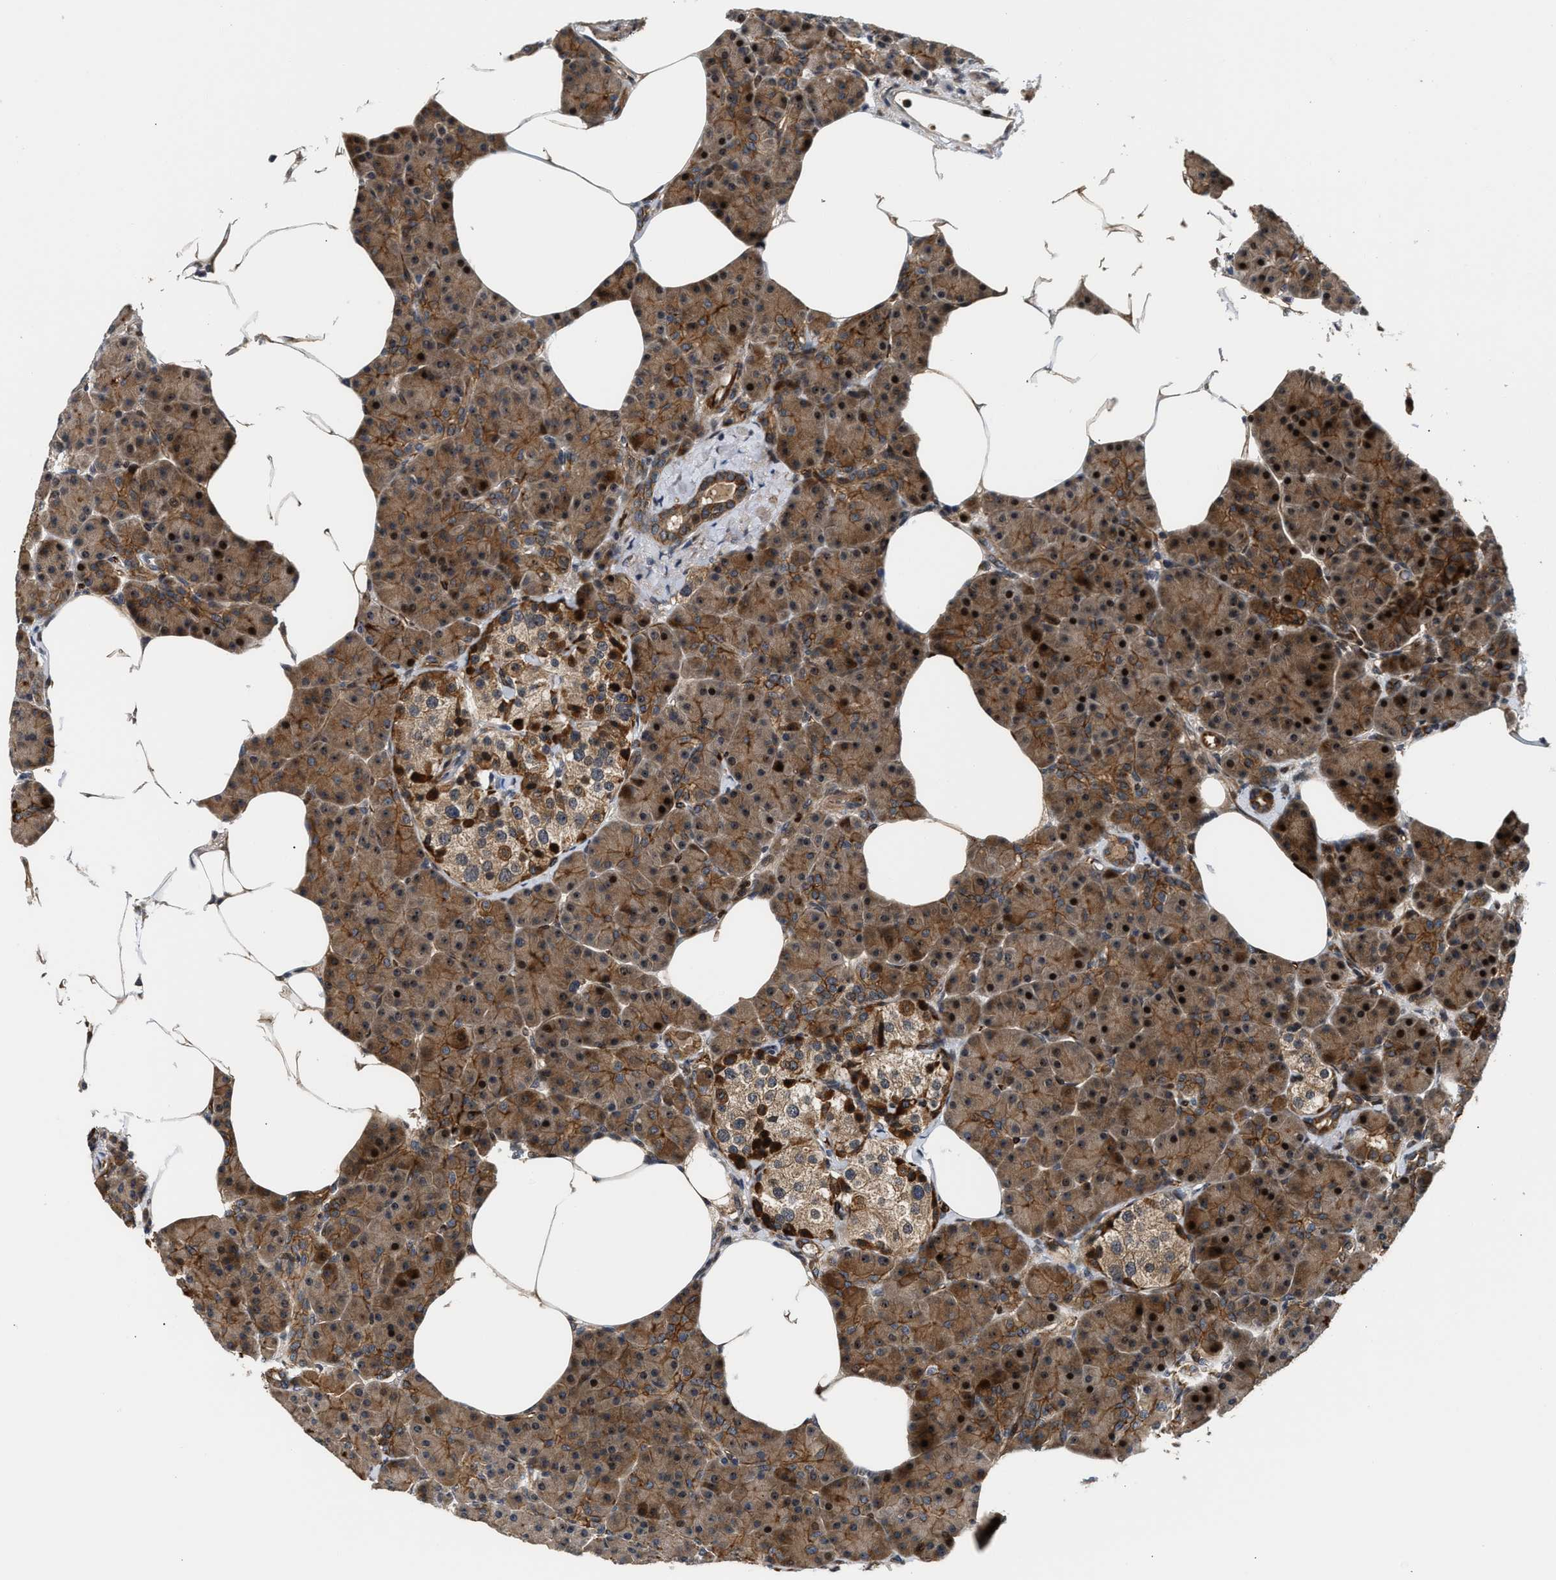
{"staining": {"intensity": "strong", "quantity": ">75%", "location": "cytoplasmic/membranous"}, "tissue": "pancreas", "cell_type": "Exocrine glandular cells", "image_type": "normal", "snomed": [{"axis": "morphology", "description": "Normal tissue, NOS"}, {"axis": "topography", "description": "Pancreas"}], "caption": "Pancreas stained with DAB (3,3'-diaminobenzidine) immunohistochemistry (IHC) reveals high levels of strong cytoplasmic/membranous staining in about >75% of exocrine glandular cells.", "gene": "ALDH3A2", "patient": {"sex": "female", "age": 70}}